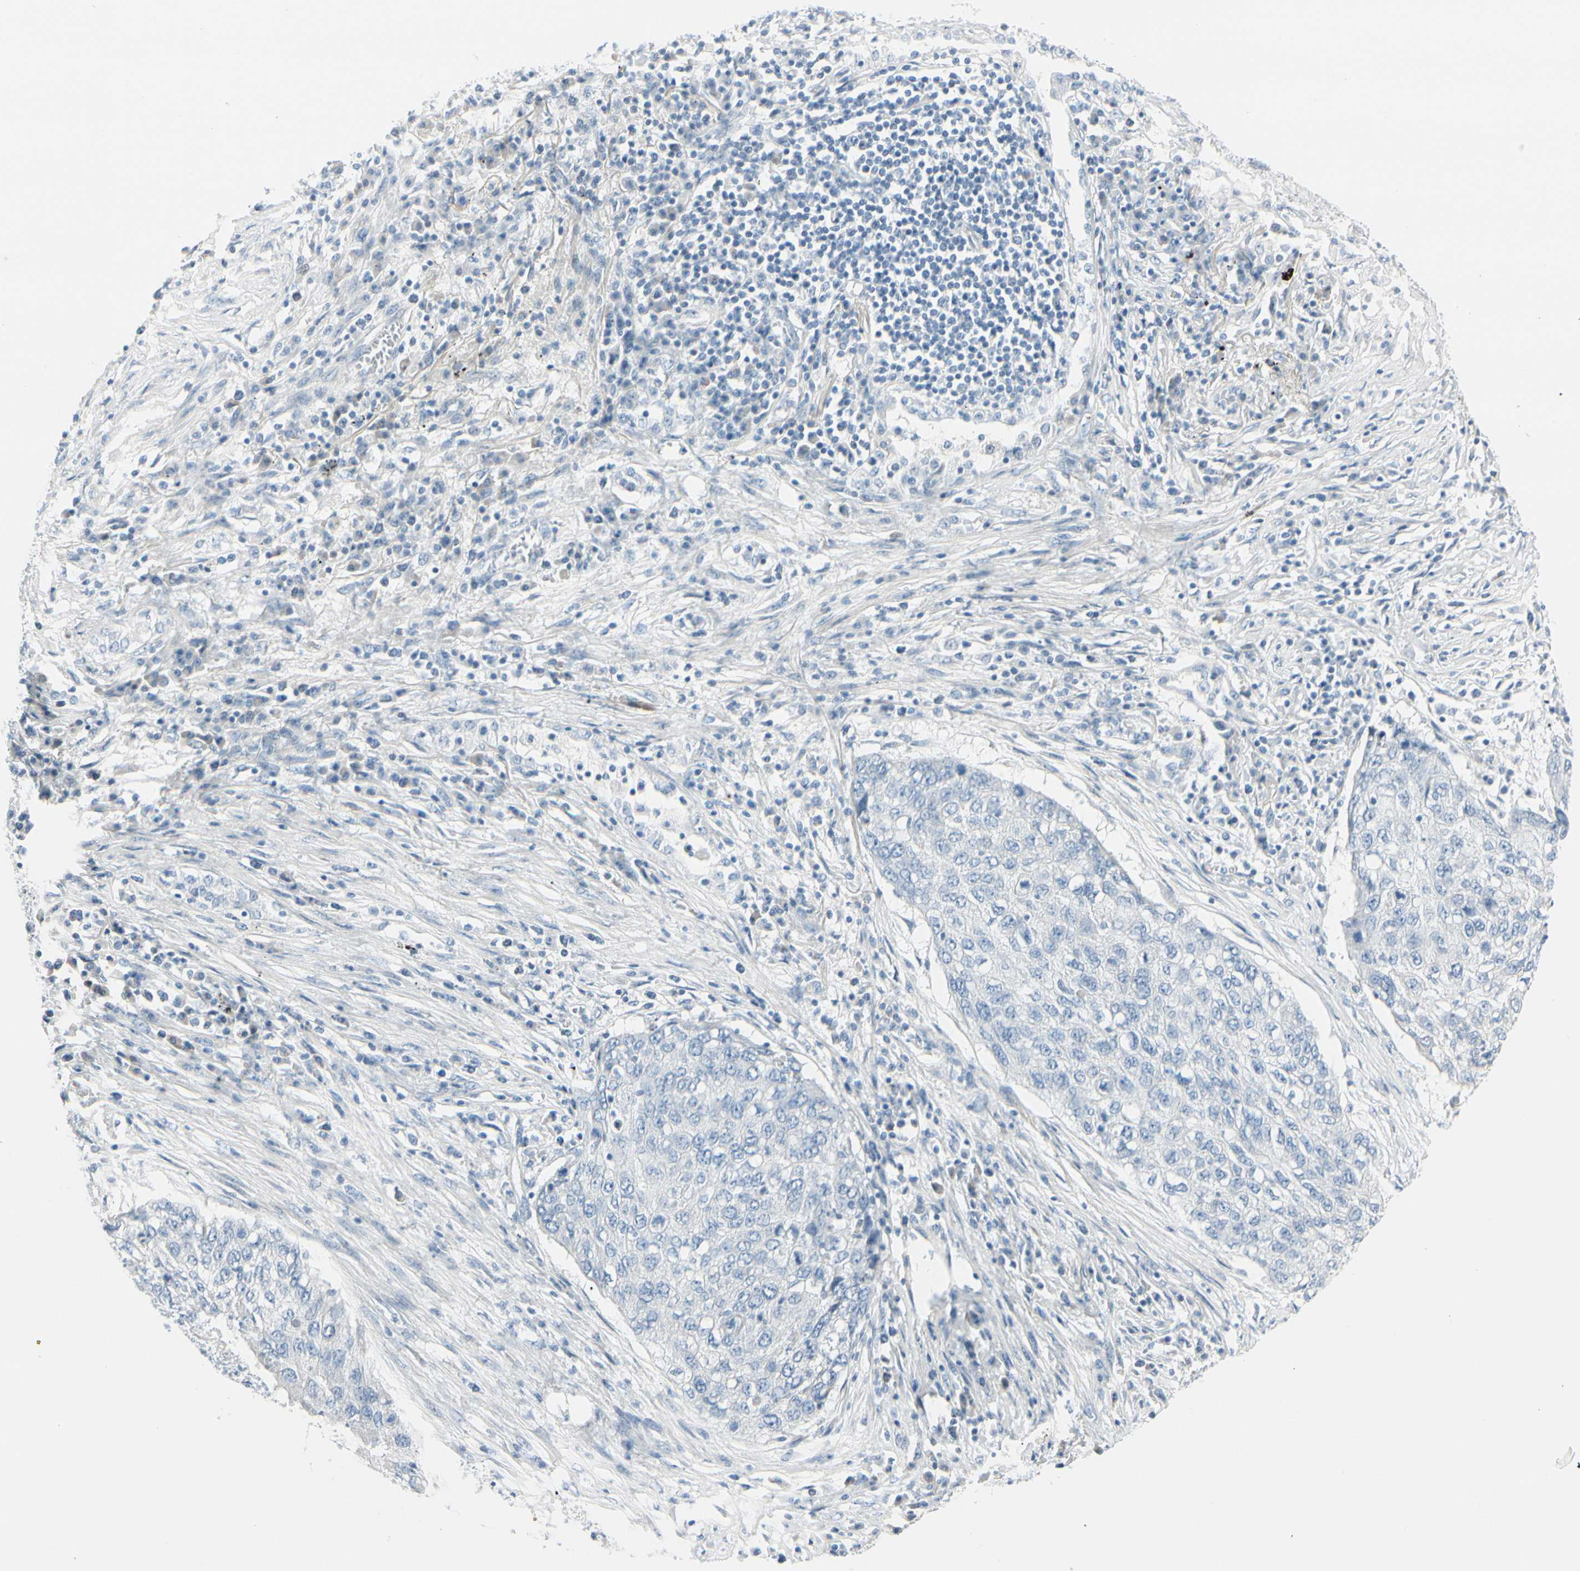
{"staining": {"intensity": "negative", "quantity": "none", "location": "none"}, "tissue": "lung cancer", "cell_type": "Tumor cells", "image_type": "cancer", "snomed": [{"axis": "morphology", "description": "Squamous cell carcinoma, NOS"}, {"axis": "topography", "description": "Lung"}], "caption": "Tumor cells are negative for brown protein staining in lung squamous cell carcinoma.", "gene": "CDHR5", "patient": {"sex": "female", "age": 63}}